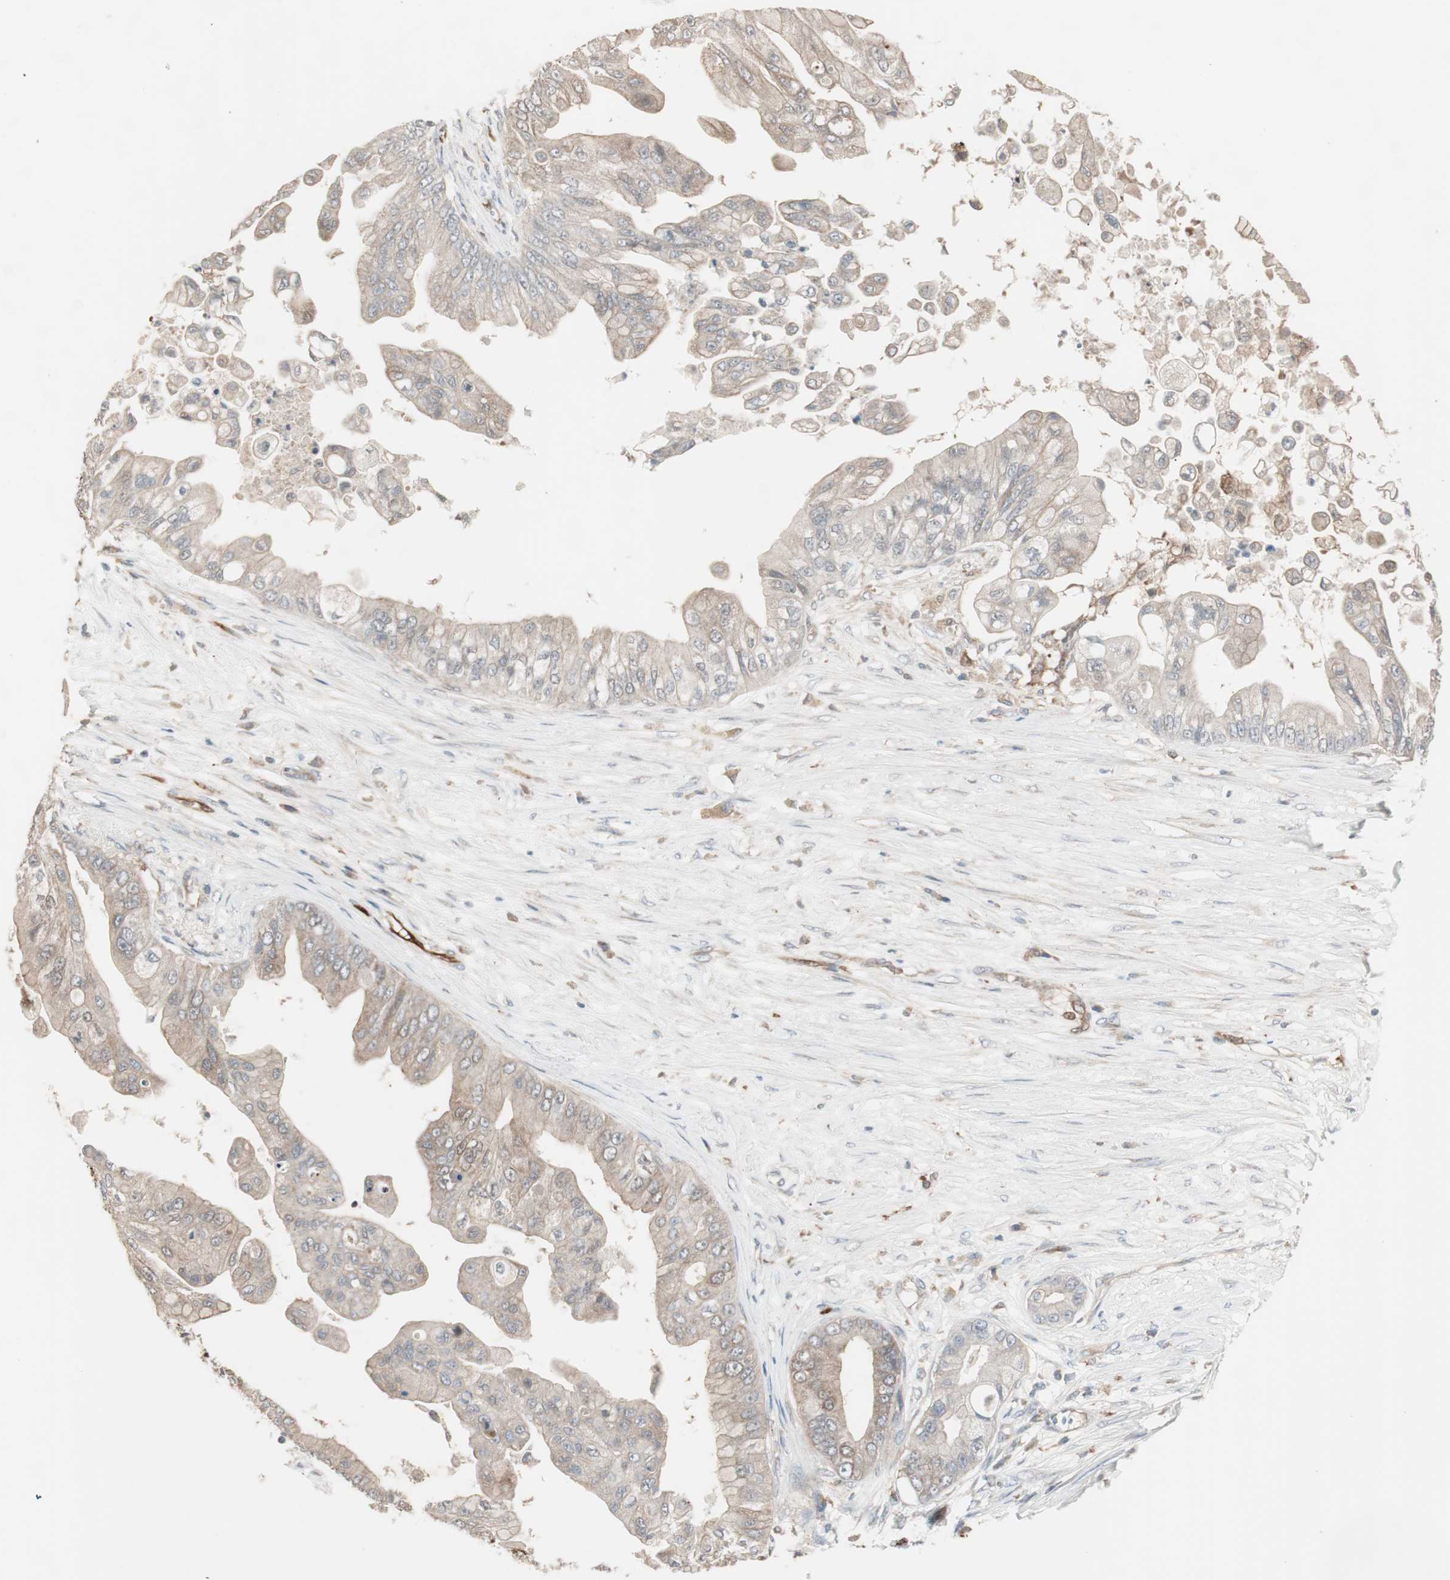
{"staining": {"intensity": "weak", "quantity": ">75%", "location": "cytoplasmic/membranous"}, "tissue": "pancreatic cancer", "cell_type": "Tumor cells", "image_type": "cancer", "snomed": [{"axis": "morphology", "description": "Adenocarcinoma, NOS"}, {"axis": "topography", "description": "Pancreas"}], "caption": "Immunohistochemistry (DAB) staining of pancreatic cancer displays weak cytoplasmic/membranous protein positivity in approximately >75% of tumor cells. Nuclei are stained in blue.", "gene": "STAB1", "patient": {"sex": "female", "age": 75}}